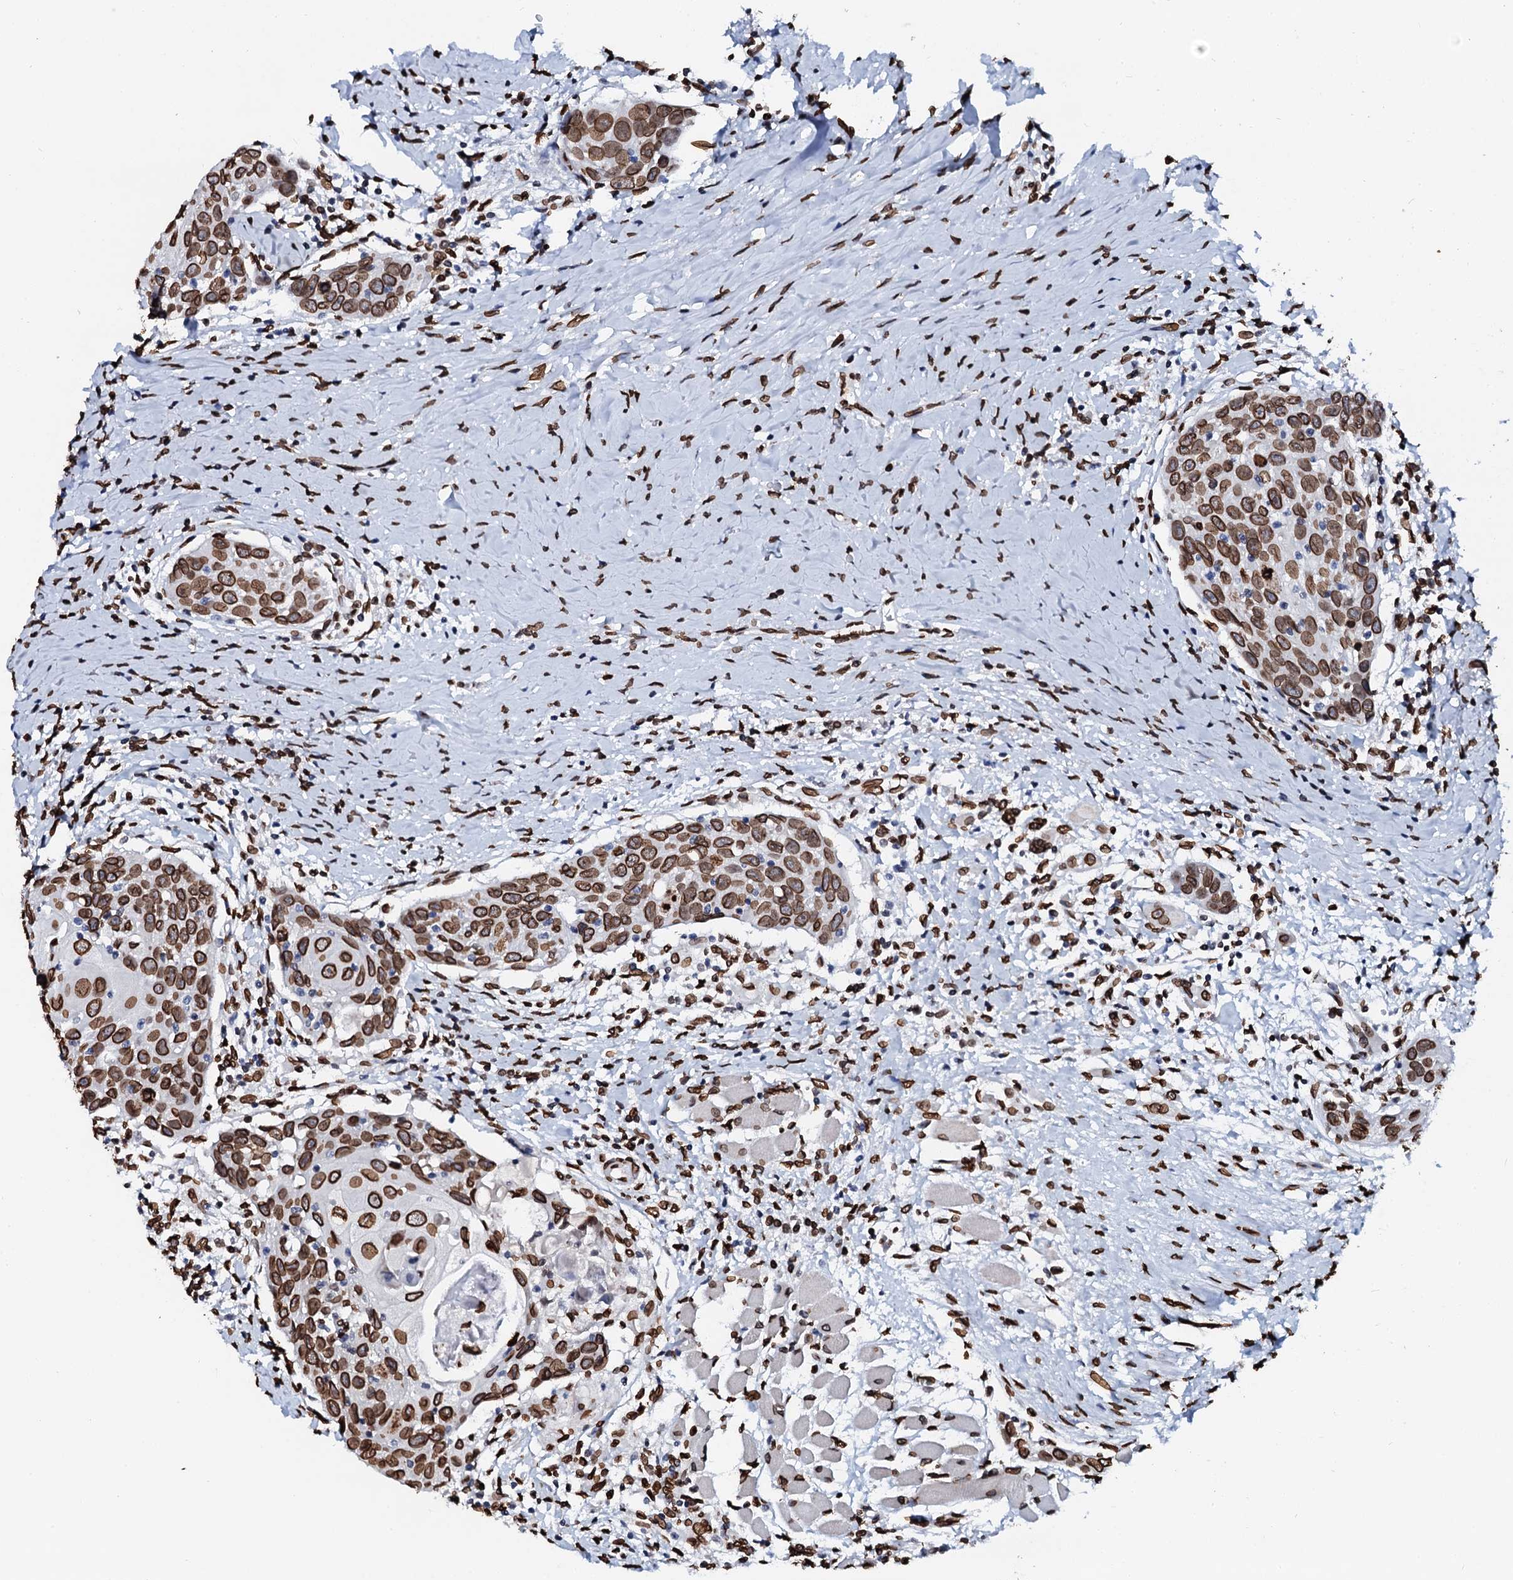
{"staining": {"intensity": "strong", "quantity": ">75%", "location": "cytoplasmic/membranous,nuclear"}, "tissue": "head and neck cancer", "cell_type": "Tumor cells", "image_type": "cancer", "snomed": [{"axis": "morphology", "description": "Squamous cell carcinoma, NOS"}, {"axis": "topography", "description": "Oral tissue"}, {"axis": "topography", "description": "Head-Neck"}], "caption": "DAB (3,3'-diaminobenzidine) immunohistochemical staining of human head and neck squamous cell carcinoma demonstrates strong cytoplasmic/membranous and nuclear protein staining in about >75% of tumor cells.", "gene": "KATNAL2", "patient": {"sex": "female", "age": 50}}